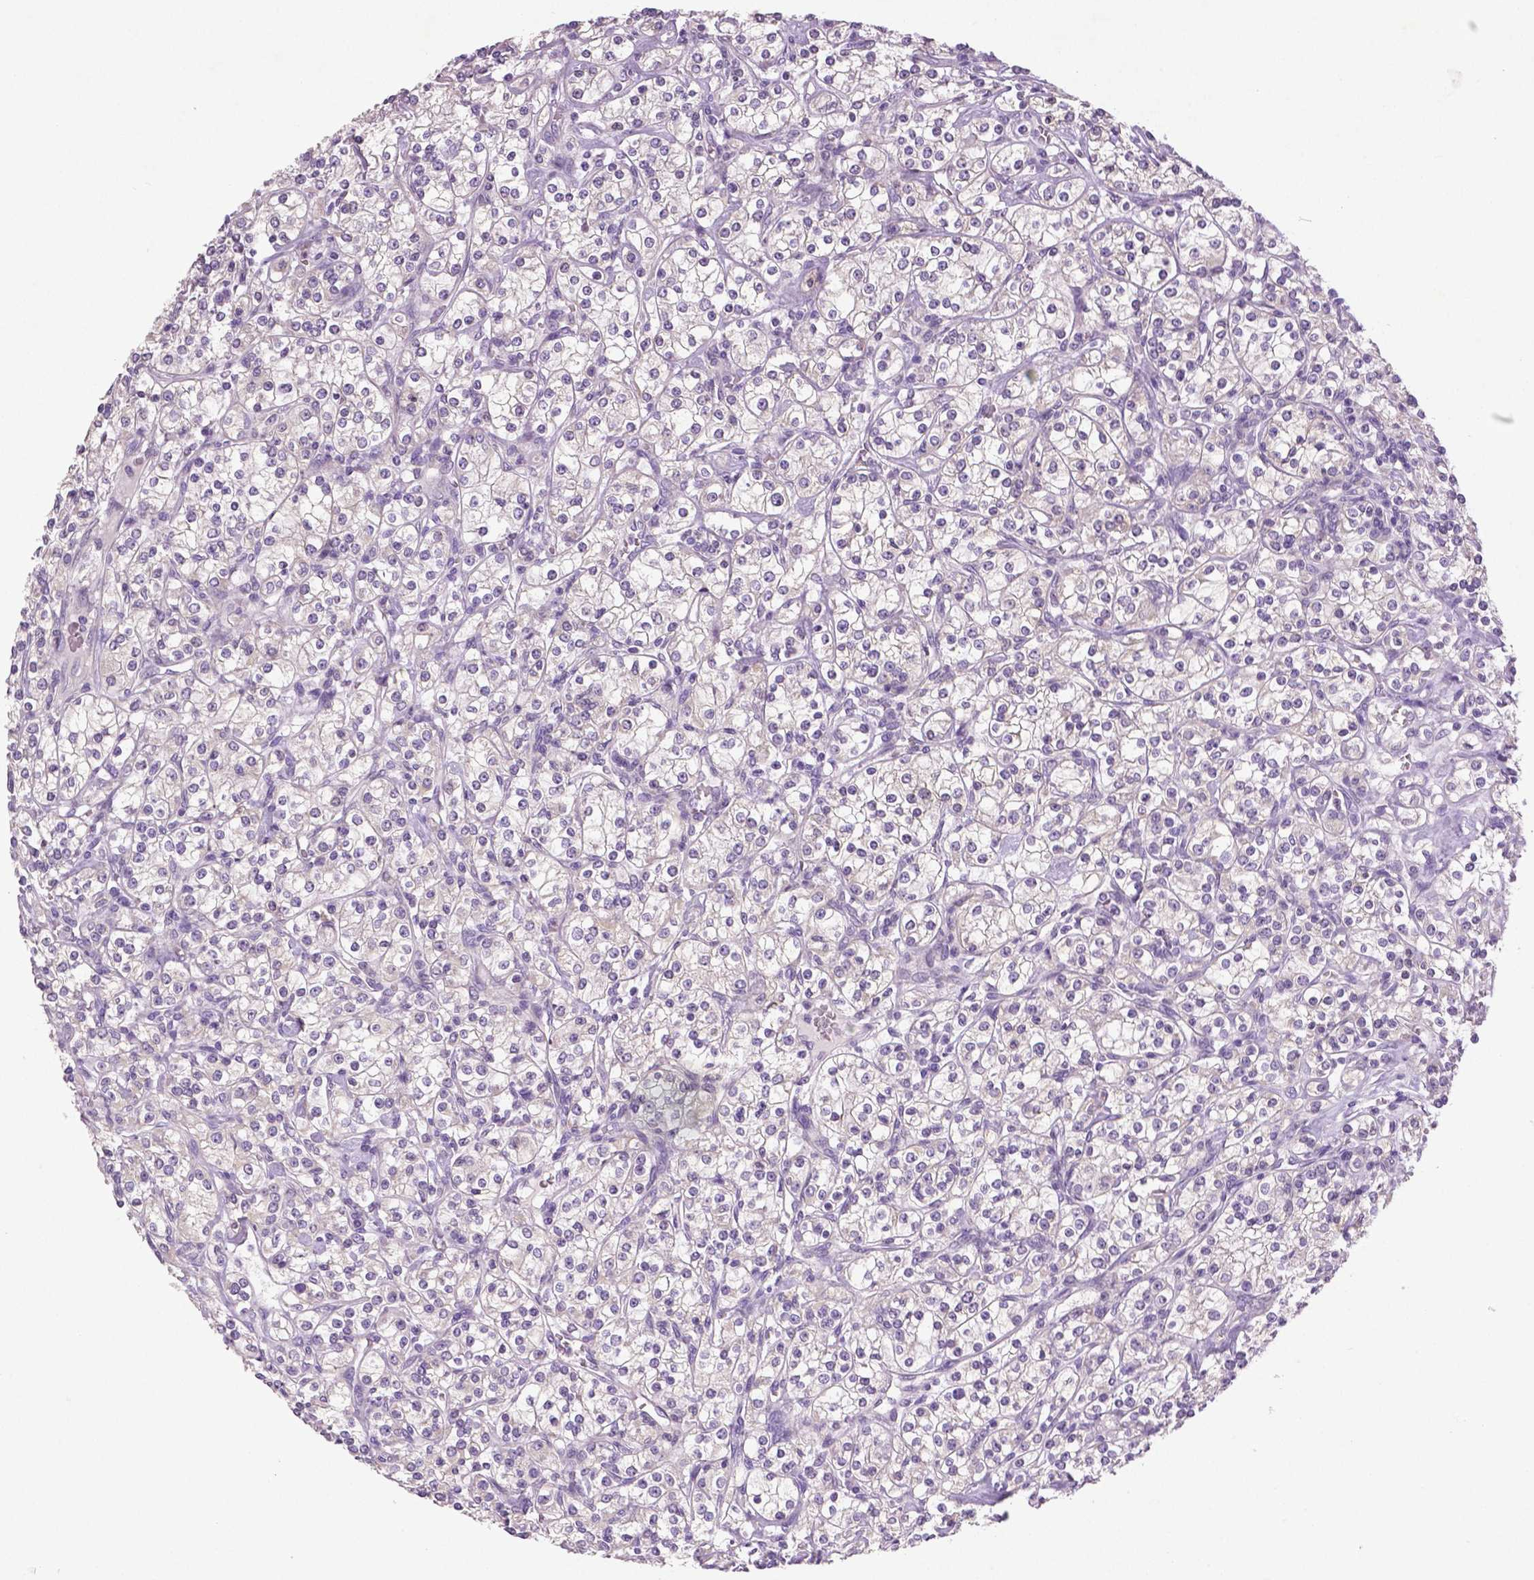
{"staining": {"intensity": "negative", "quantity": "none", "location": "none"}, "tissue": "renal cancer", "cell_type": "Tumor cells", "image_type": "cancer", "snomed": [{"axis": "morphology", "description": "Adenocarcinoma, NOS"}, {"axis": "topography", "description": "Kidney"}], "caption": "Immunohistochemistry of renal cancer (adenocarcinoma) demonstrates no positivity in tumor cells.", "gene": "DNAH12", "patient": {"sex": "male", "age": 77}}